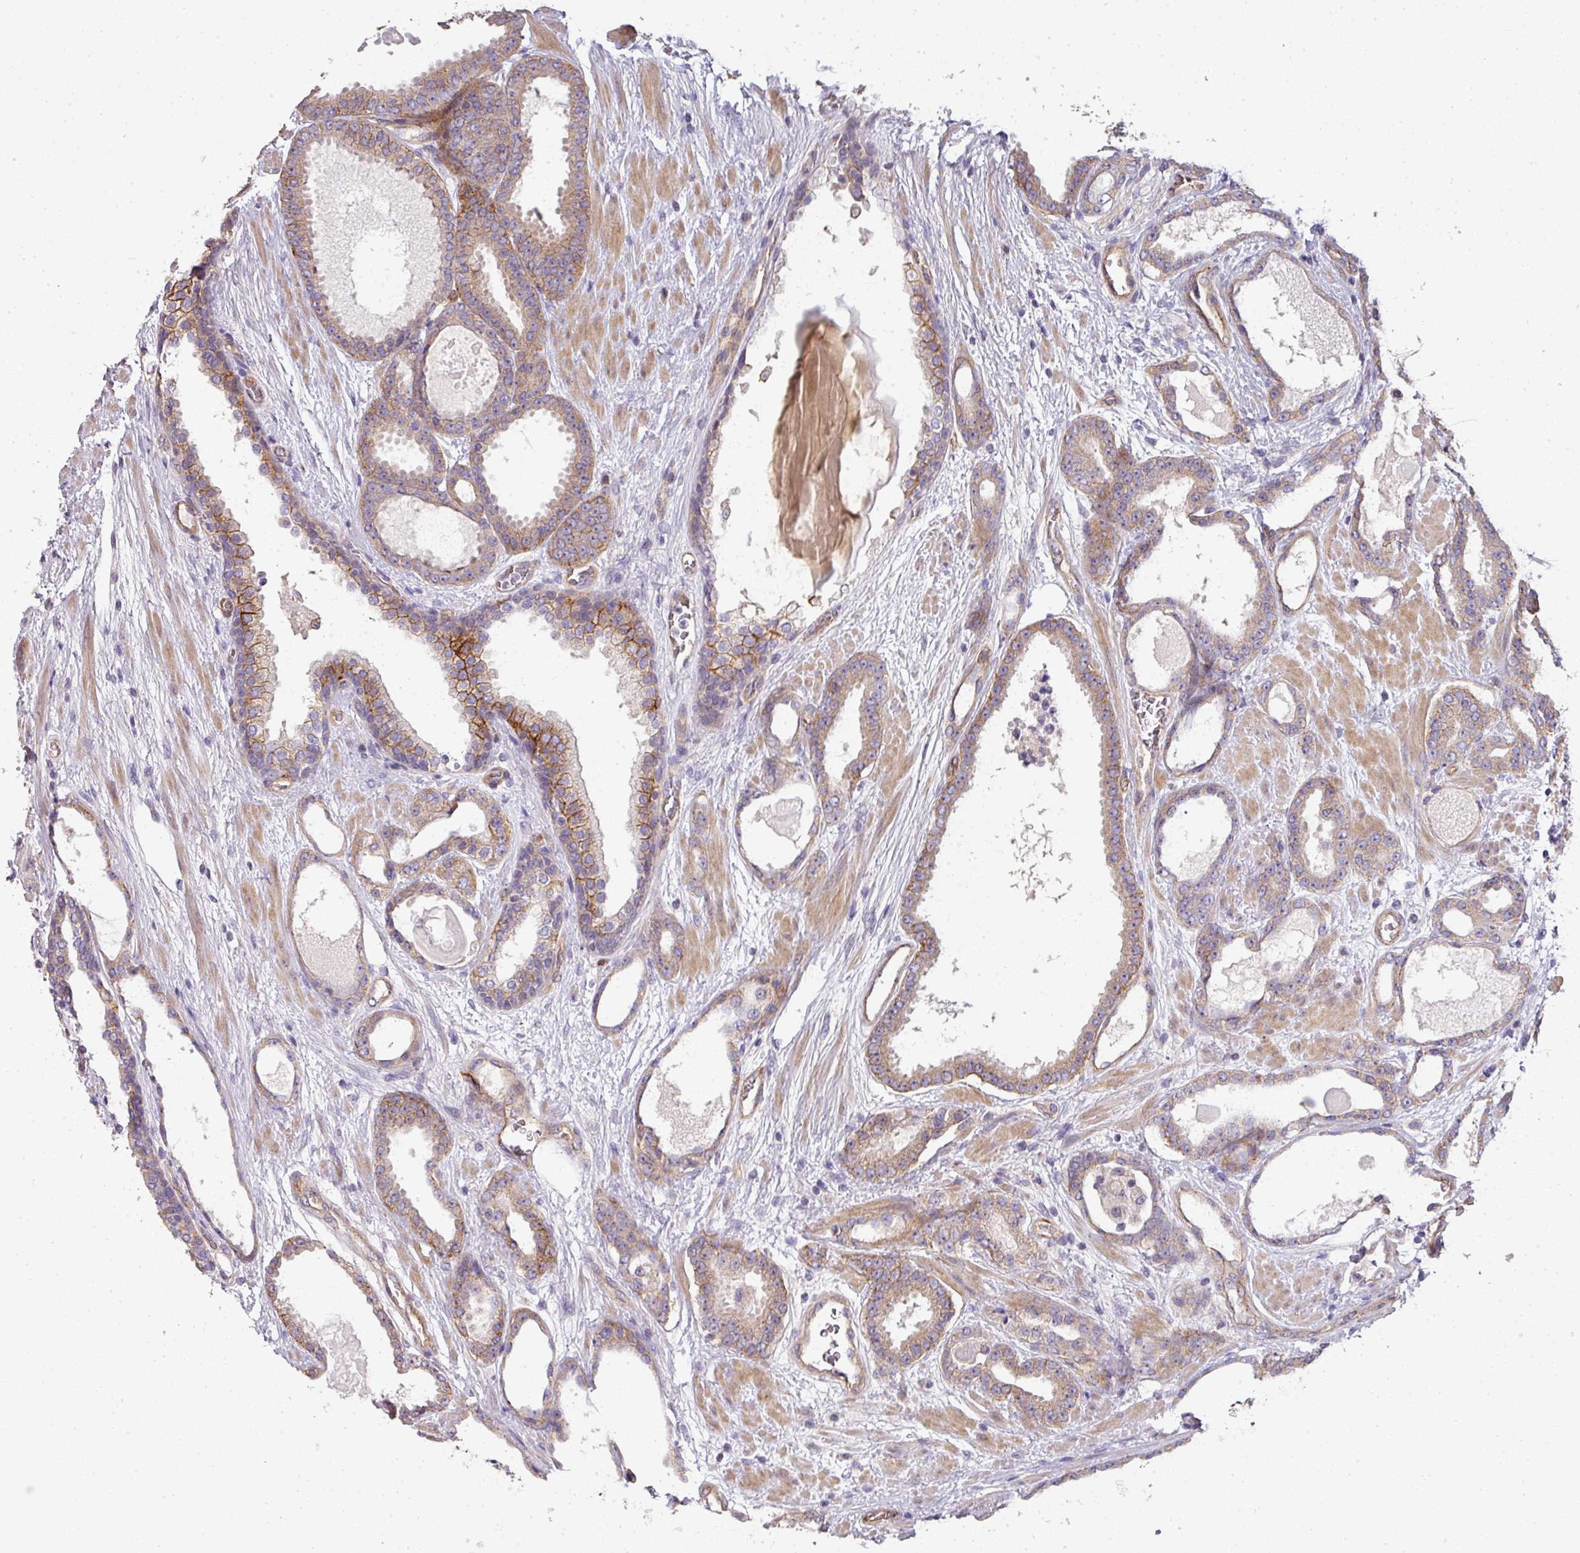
{"staining": {"intensity": "weak", "quantity": "25%-75%", "location": "cytoplasmic/membranous"}, "tissue": "prostate cancer", "cell_type": "Tumor cells", "image_type": "cancer", "snomed": [{"axis": "morphology", "description": "Adenocarcinoma, High grade"}, {"axis": "topography", "description": "Prostate"}], "caption": "The immunohistochemical stain shows weak cytoplasmic/membranous positivity in tumor cells of prostate cancer tissue.", "gene": "PCDH1", "patient": {"sex": "male", "age": 60}}